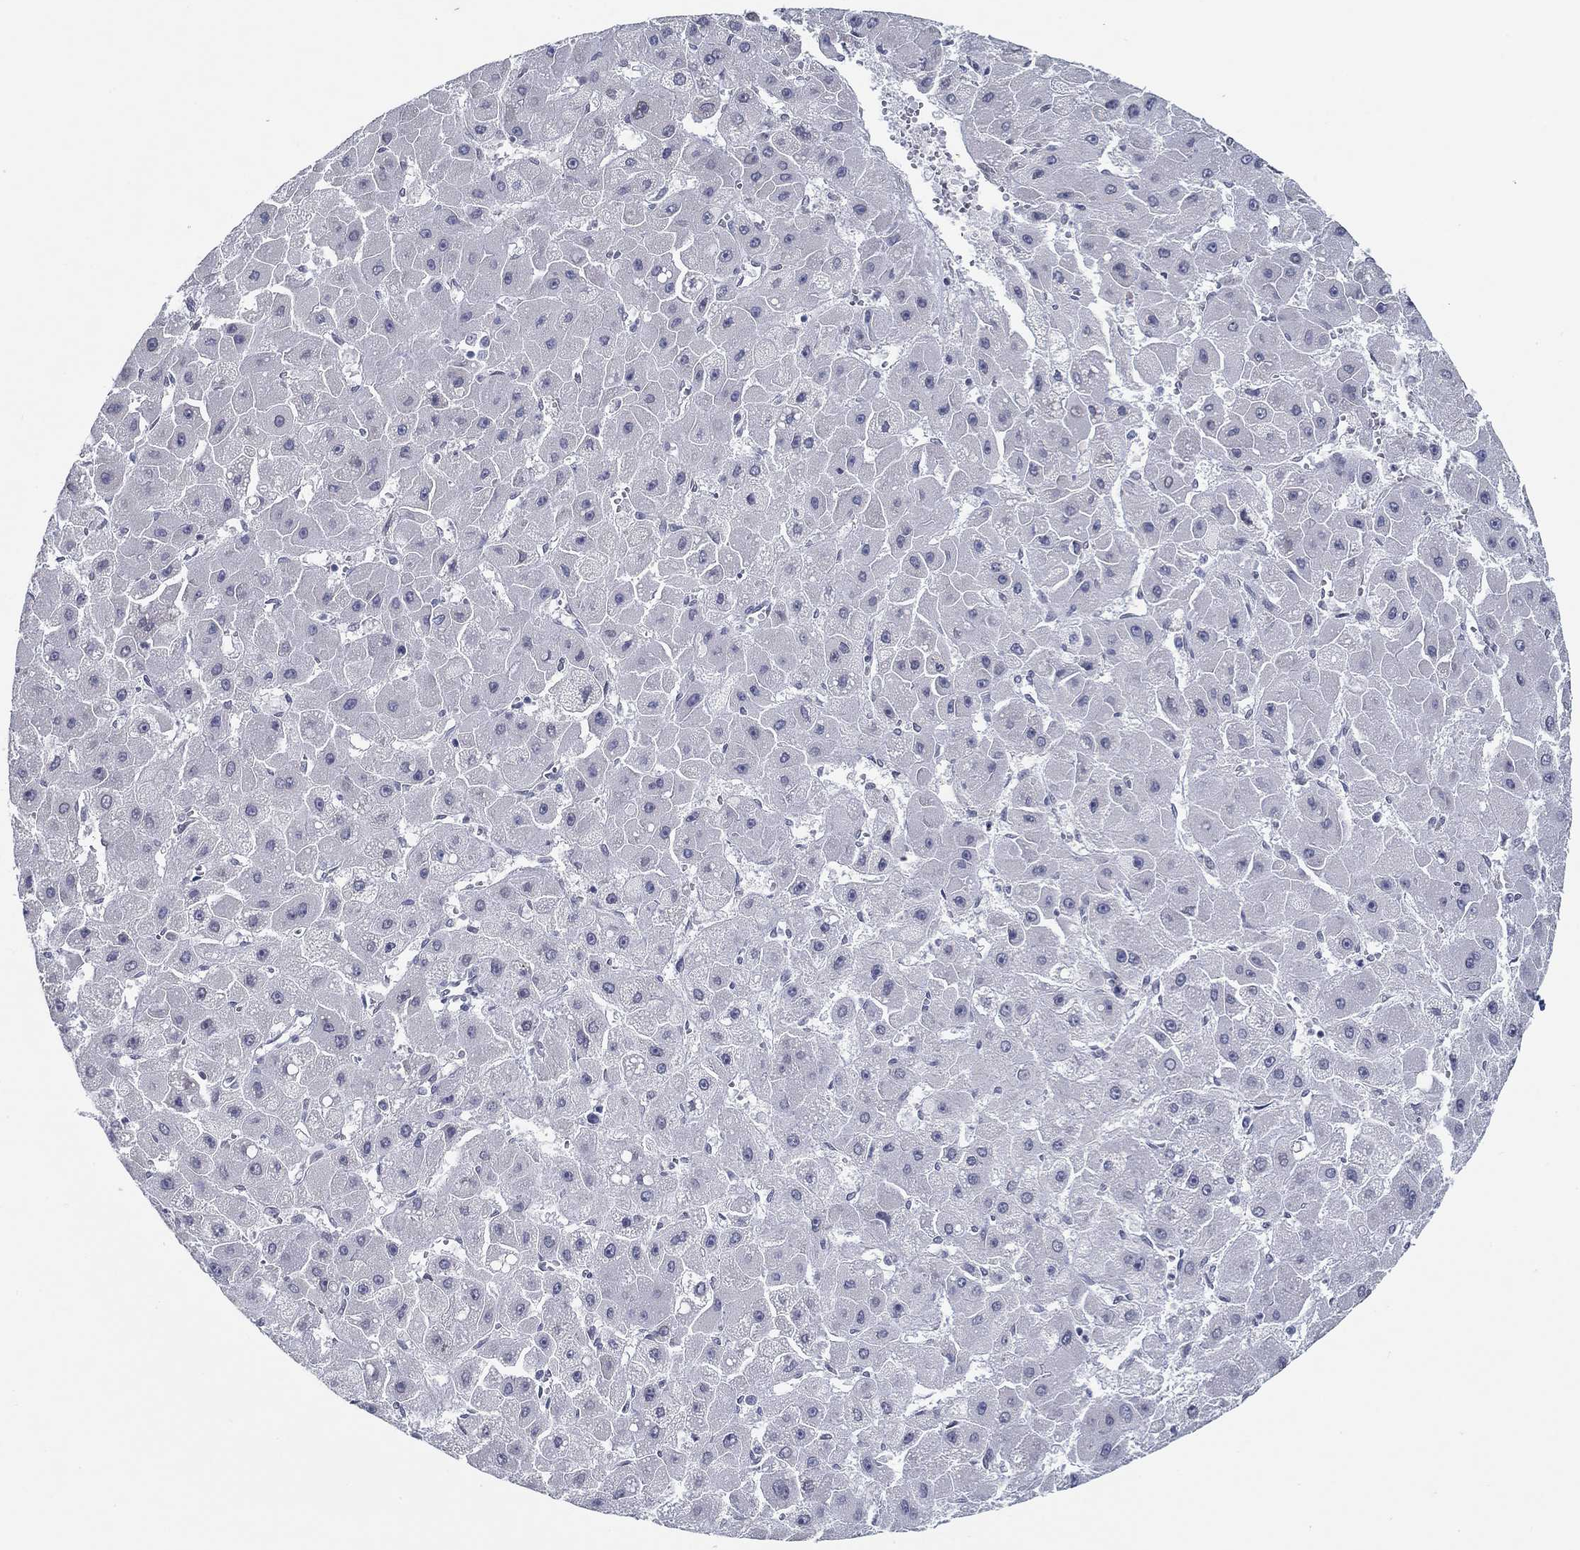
{"staining": {"intensity": "negative", "quantity": "none", "location": "none"}, "tissue": "liver cancer", "cell_type": "Tumor cells", "image_type": "cancer", "snomed": [{"axis": "morphology", "description": "Carcinoma, Hepatocellular, NOS"}, {"axis": "topography", "description": "Liver"}], "caption": "Tumor cells are negative for brown protein staining in liver cancer. (DAB IHC with hematoxylin counter stain).", "gene": "NUP155", "patient": {"sex": "female", "age": 25}}